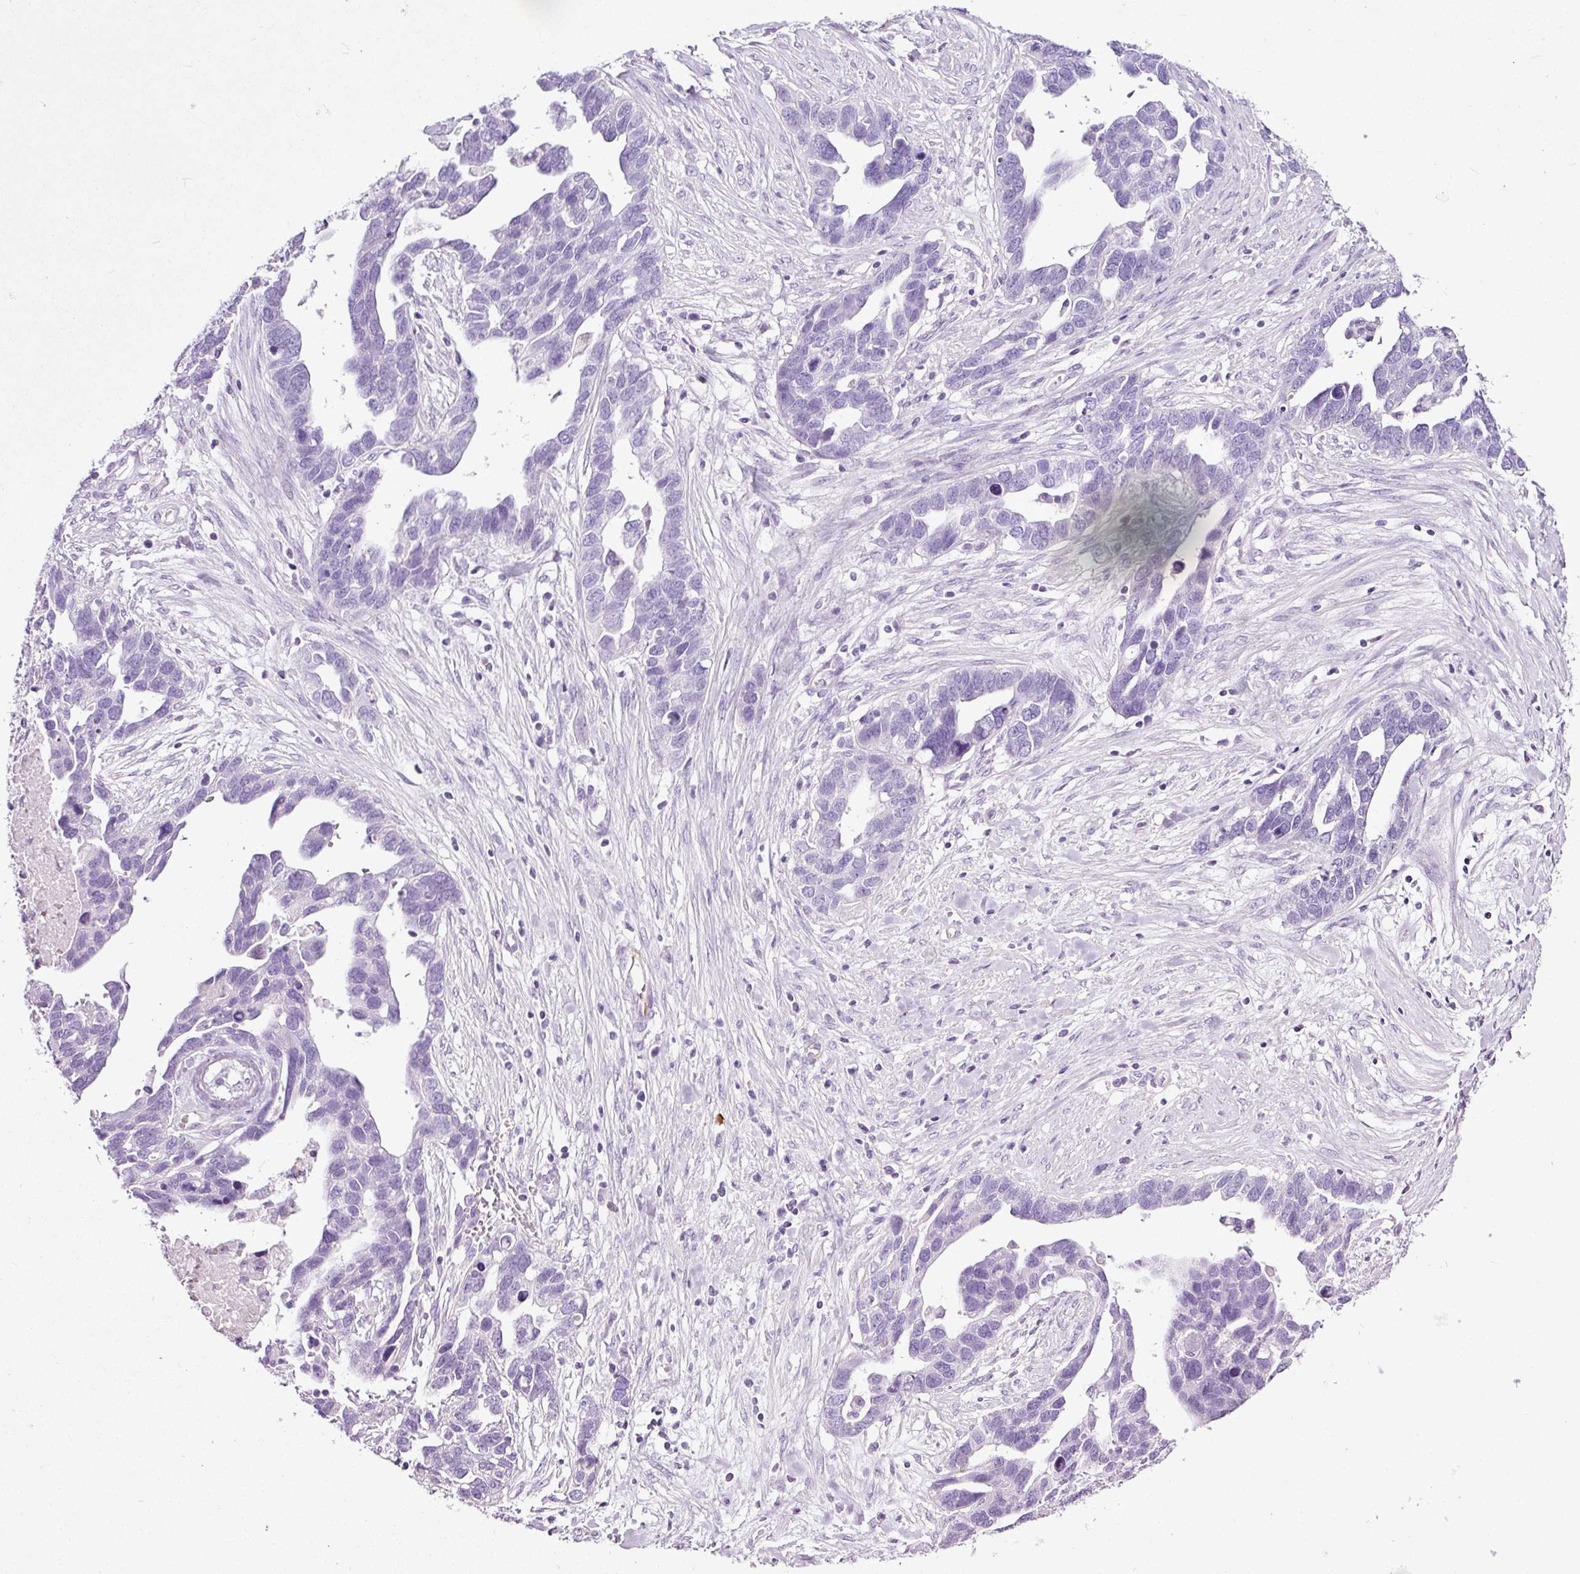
{"staining": {"intensity": "negative", "quantity": "none", "location": "none"}, "tissue": "ovarian cancer", "cell_type": "Tumor cells", "image_type": "cancer", "snomed": [{"axis": "morphology", "description": "Cystadenocarcinoma, serous, NOS"}, {"axis": "topography", "description": "Ovary"}], "caption": "High power microscopy photomicrograph of an immunohistochemistry micrograph of serous cystadenocarcinoma (ovarian), revealing no significant staining in tumor cells.", "gene": "LILRB4", "patient": {"sex": "female", "age": 54}}